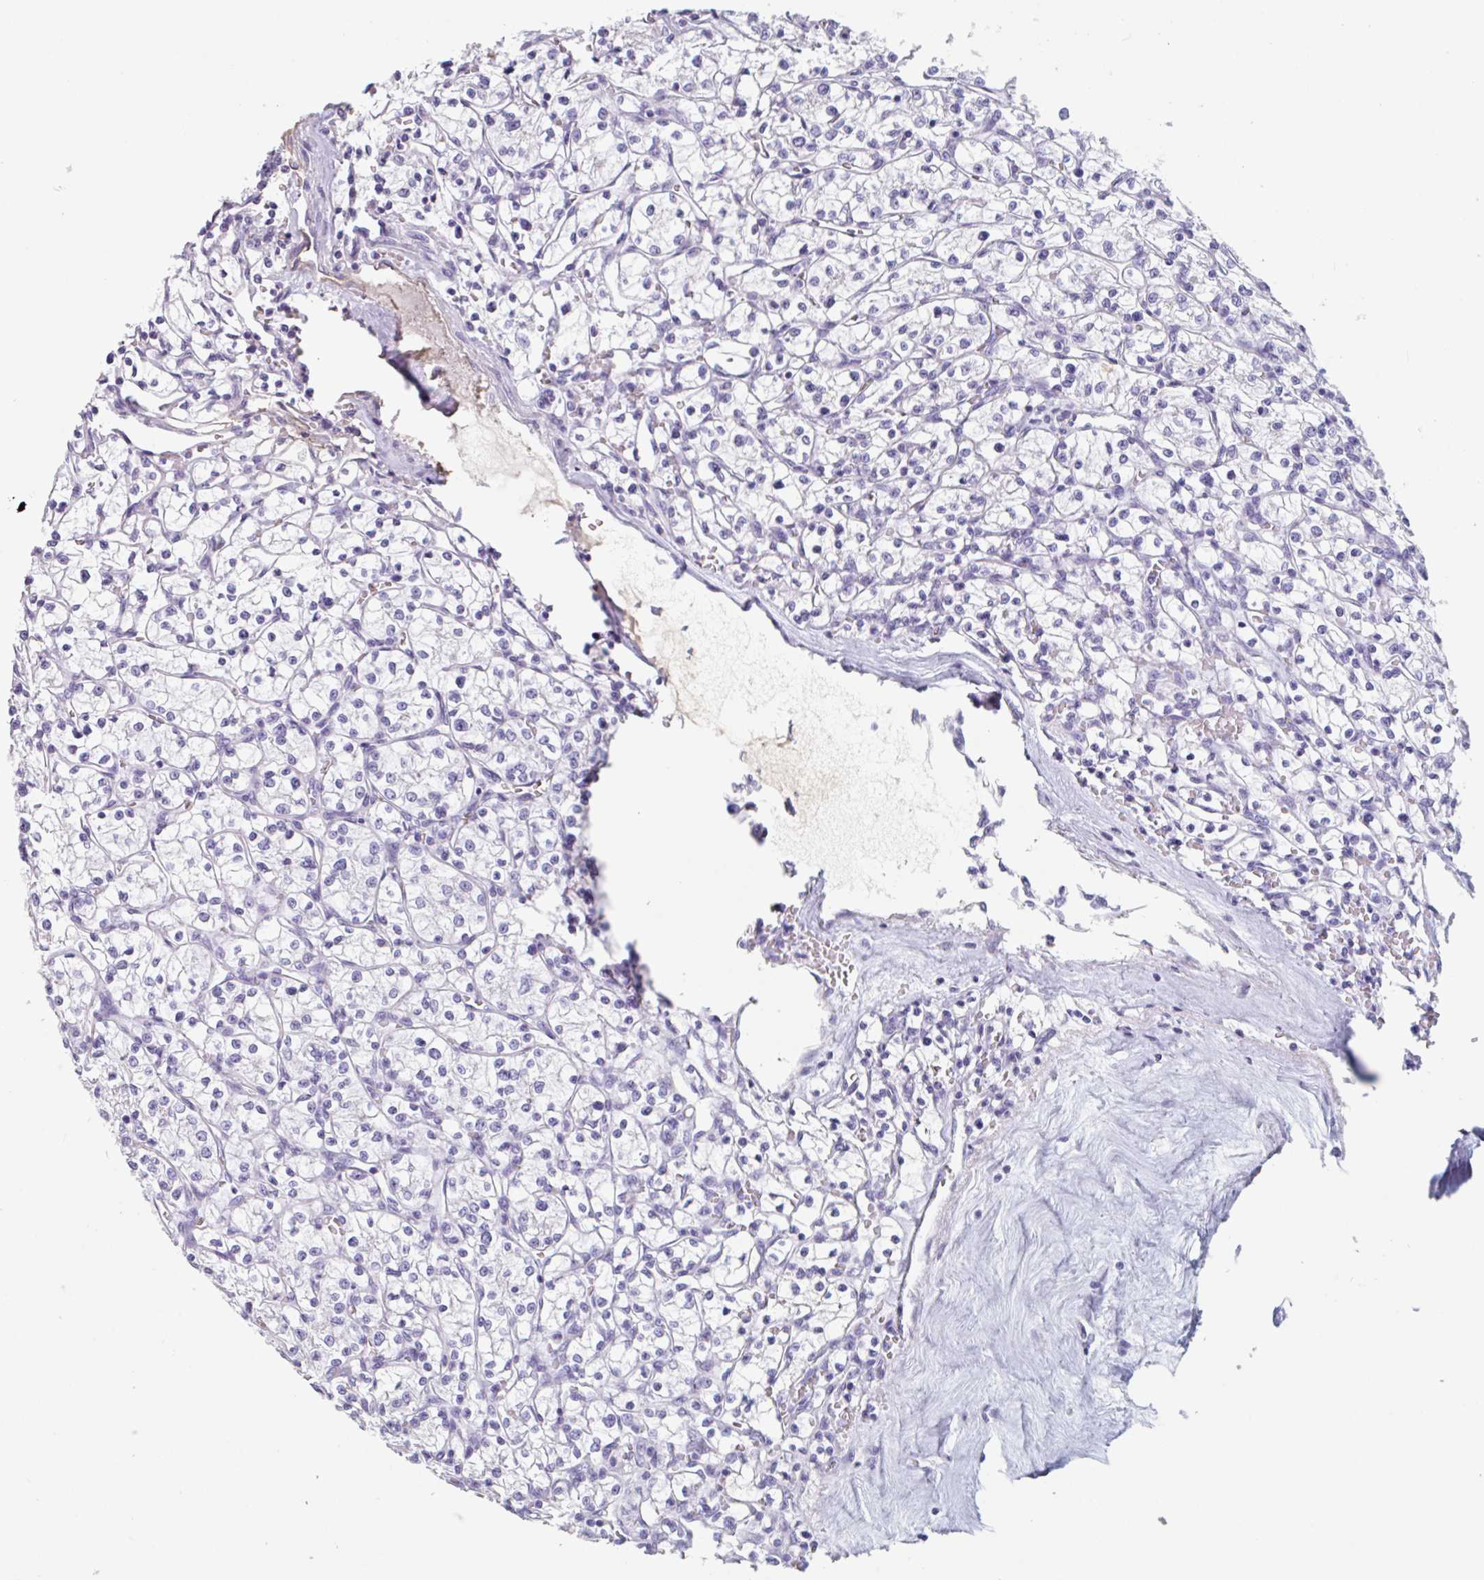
{"staining": {"intensity": "negative", "quantity": "none", "location": "none"}, "tissue": "renal cancer", "cell_type": "Tumor cells", "image_type": "cancer", "snomed": [{"axis": "morphology", "description": "Adenocarcinoma, NOS"}, {"axis": "topography", "description": "Kidney"}], "caption": "A high-resolution histopathology image shows immunohistochemistry (IHC) staining of renal cancer (adenocarcinoma), which reveals no significant staining in tumor cells.", "gene": "EMC4", "patient": {"sex": "female", "age": 64}}